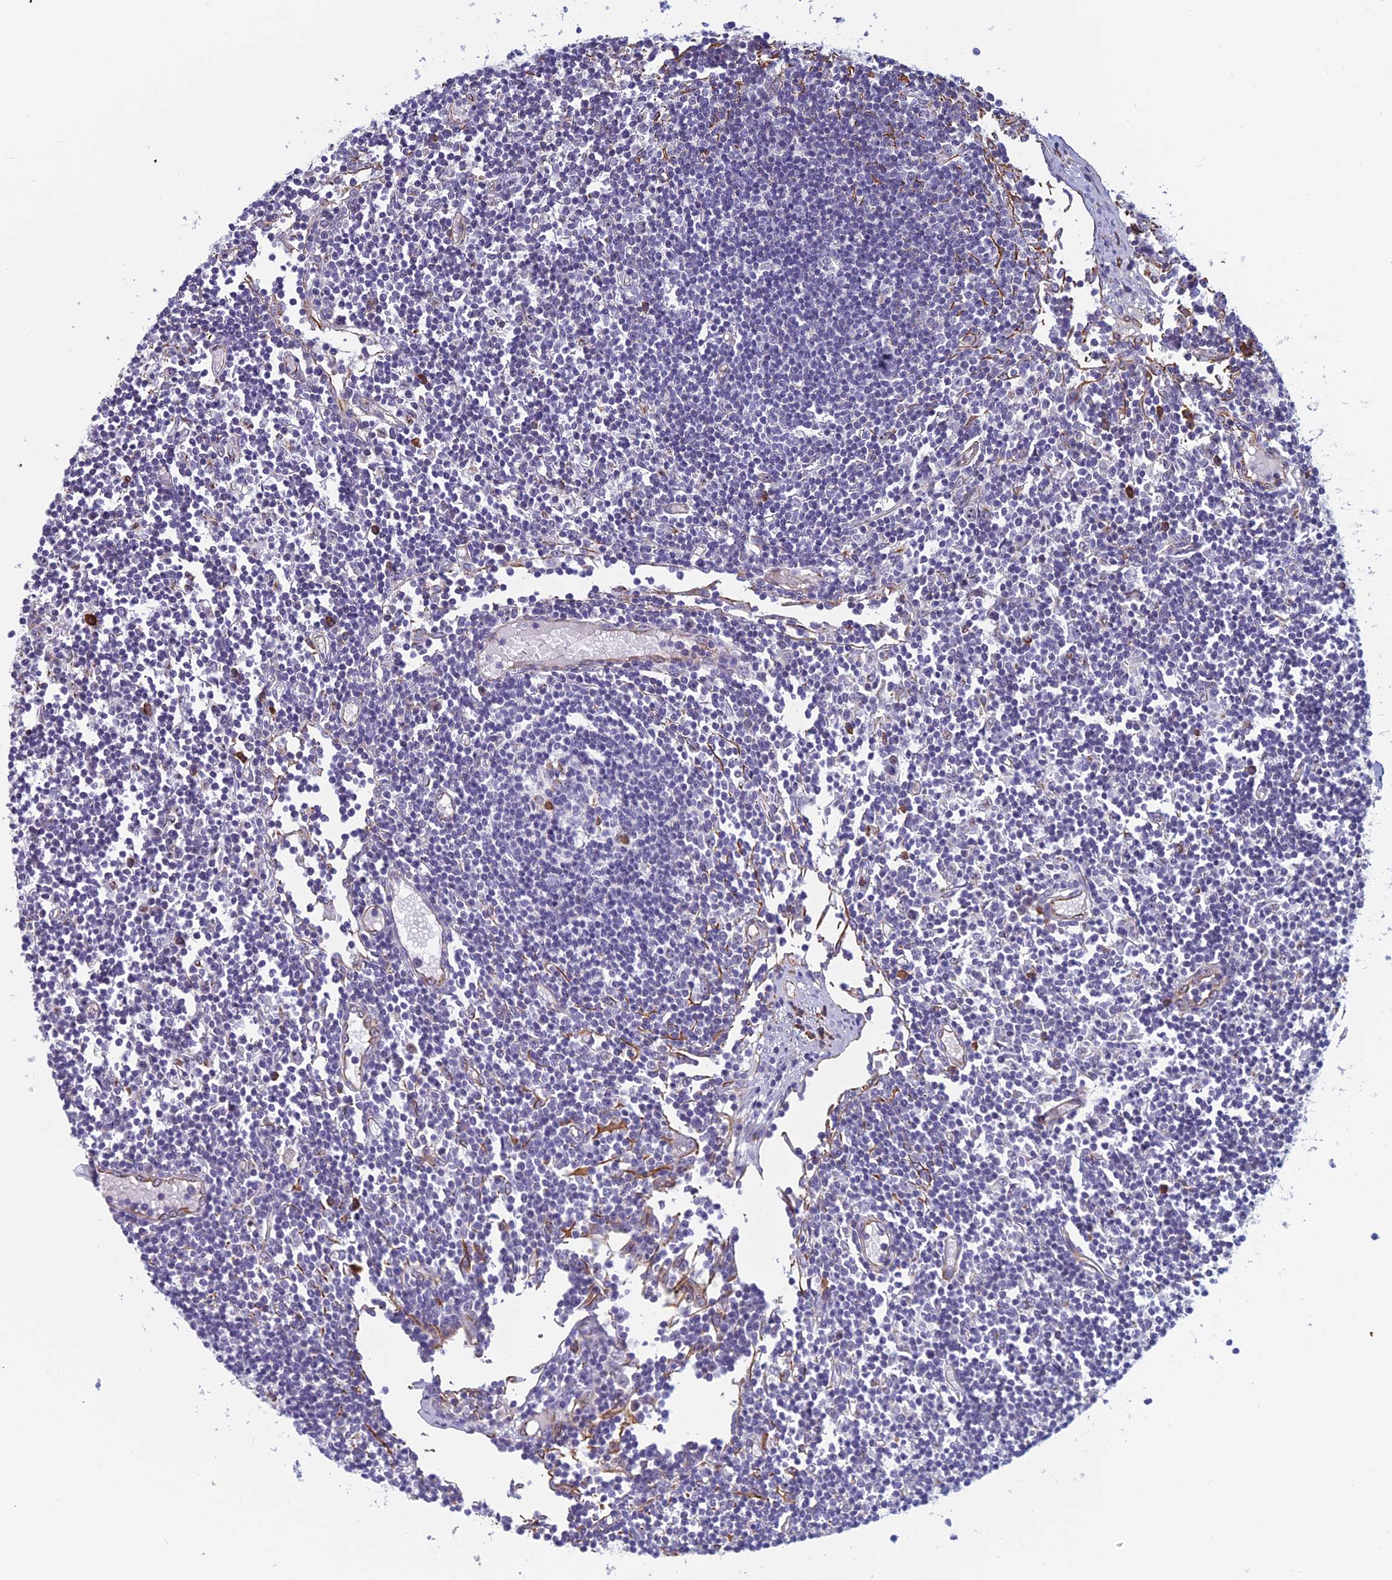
{"staining": {"intensity": "negative", "quantity": "none", "location": "none"}, "tissue": "lymph node", "cell_type": "Germinal center cells", "image_type": "normal", "snomed": [{"axis": "morphology", "description": "Normal tissue, NOS"}, {"axis": "topography", "description": "Lymph node"}], "caption": "This histopathology image is of normal lymph node stained with immunohistochemistry (IHC) to label a protein in brown with the nuclei are counter-stained blue. There is no positivity in germinal center cells.", "gene": "NOC2L", "patient": {"sex": "female", "age": 11}}